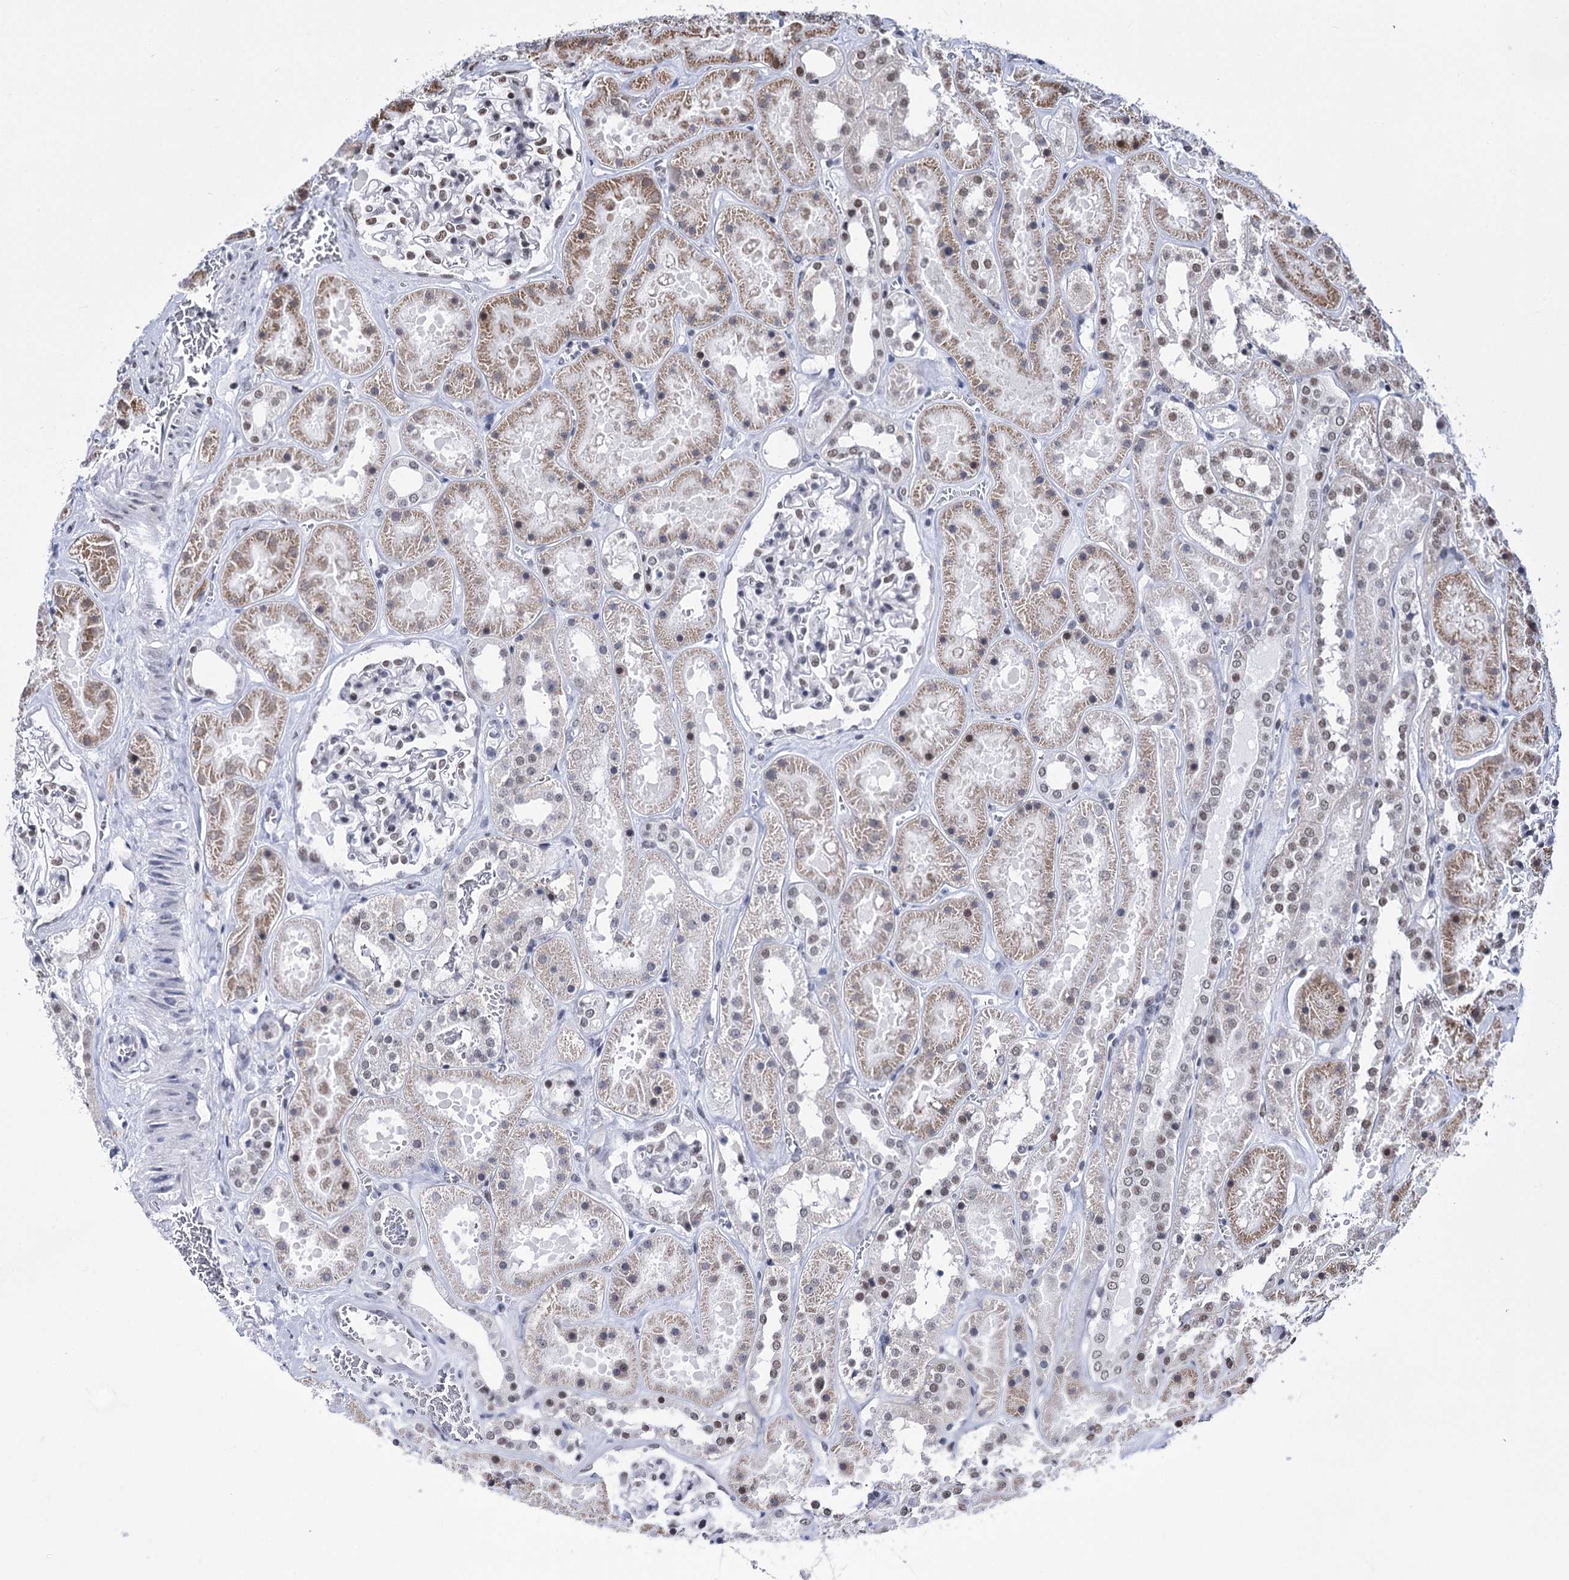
{"staining": {"intensity": "weak", "quantity": "<25%", "location": "nuclear"}, "tissue": "kidney", "cell_type": "Cells in glomeruli", "image_type": "normal", "snomed": [{"axis": "morphology", "description": "Normal tissue, NOS"}, {"axis": "topography", "description": "Kidney"}], "caption": "This is a image of immunohistochemistry (IHC) staining of benign kidney, which shows no expression in cells in glomeruli. The staining was performed using DAB to visualize the protein expression in brown, while the nuclei were stained in blue with hematoxylin (Magnification: 20x).", "gene": "POU4F3", "patient": {"sex": "female", "age": 41}}